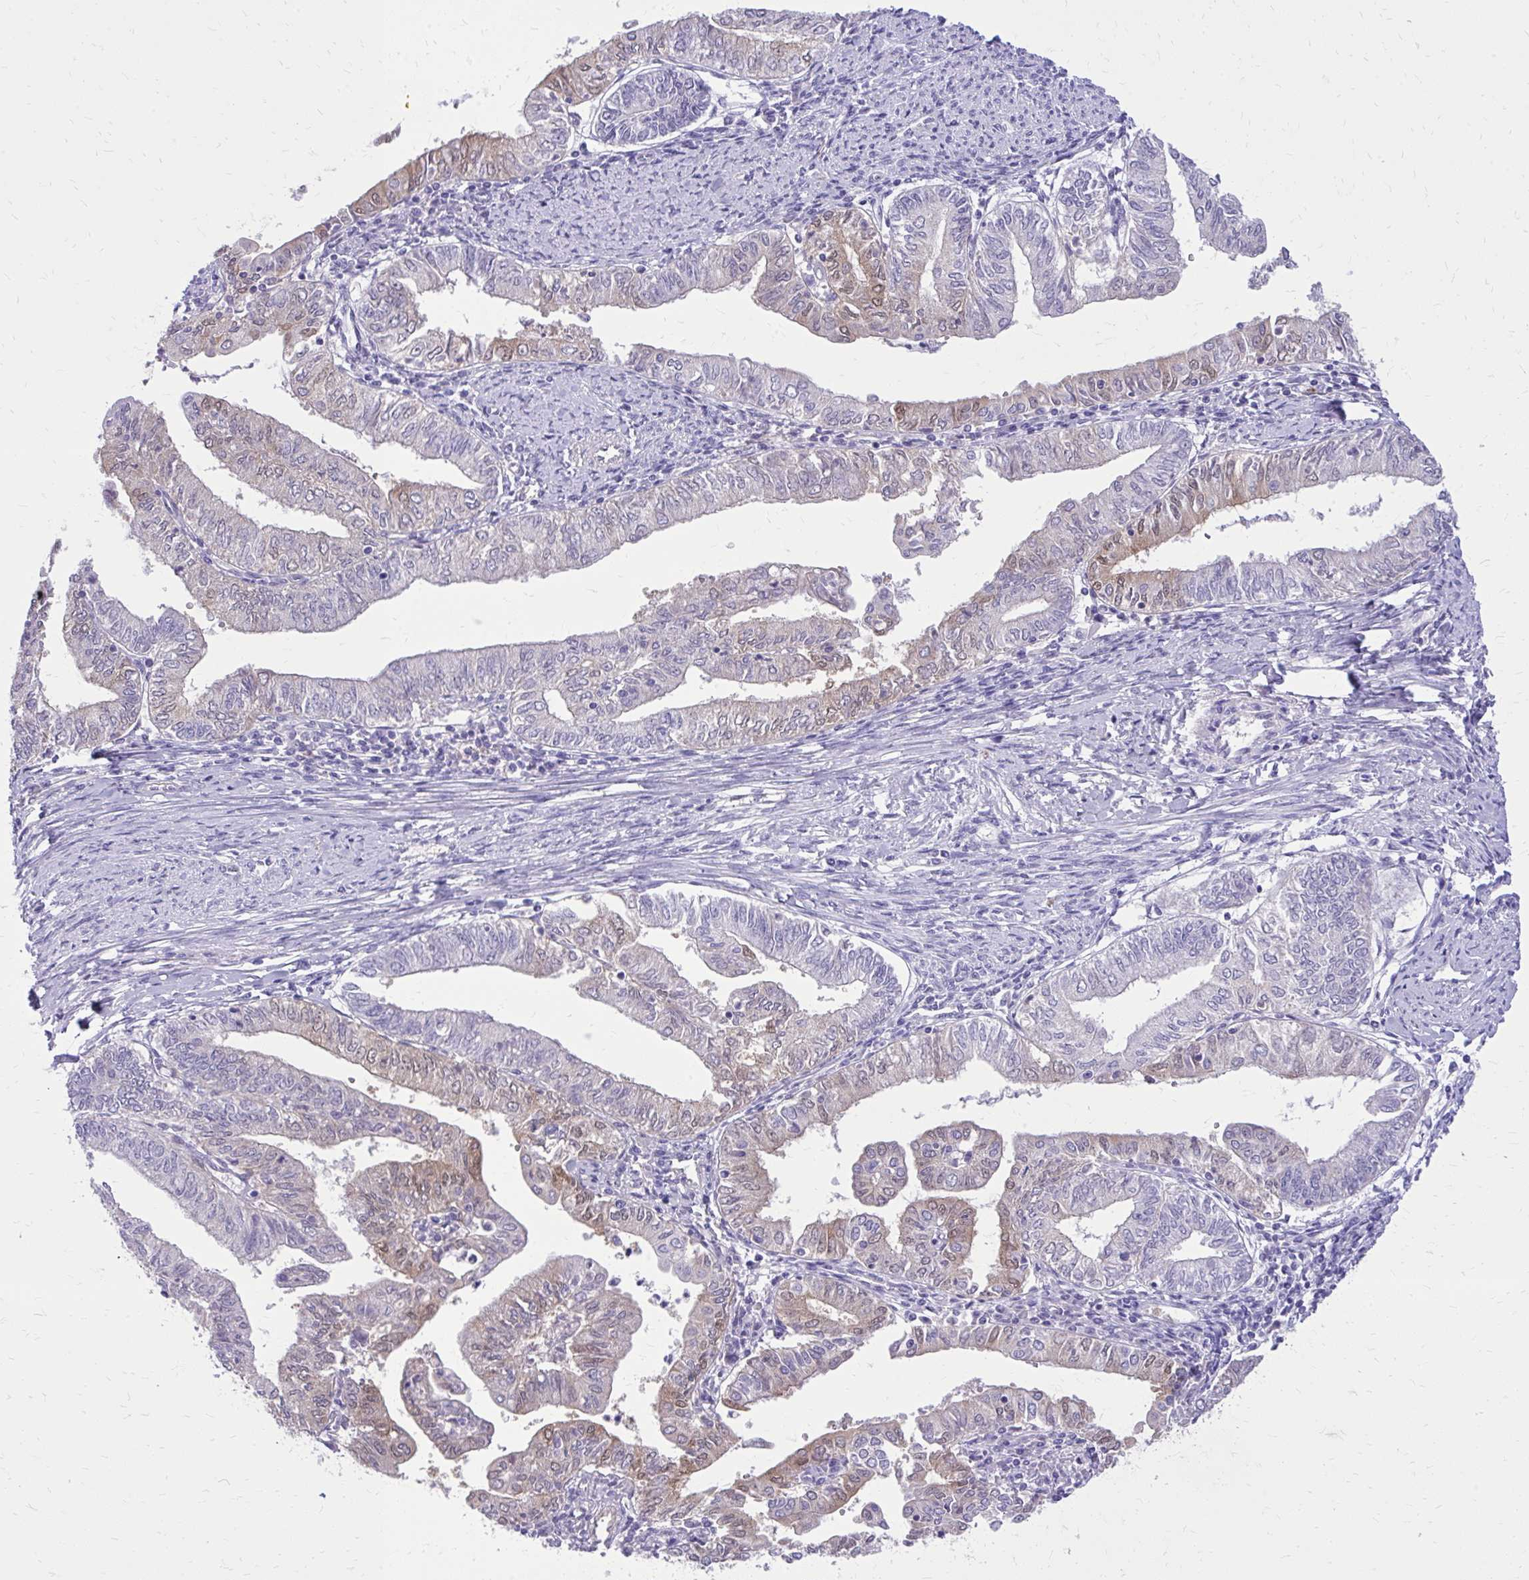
{"staining": {"intensity": "weak", "quantity": "25%-75%", "location": "cytoplasmic/membranous,nuclear"}, "tissue": "endometrial cancer", "cell_type": "Tumor cells", "image_type": "cancer", "snomed": [{"axis": "morphology", "description": "Adenocarcinoma, NOS"}, {"axis": "topography", "description": "Endometrium"}], "caption": "A high-resolution photomicrograph shows IHC staining of endometrial cancer, which reveals weak cytoplasmic/membranous and nuclear positivity in about 25%-75% of tumor cells.", "gene": "NNMT", "patient": {"sex": "female", "age": 66}}